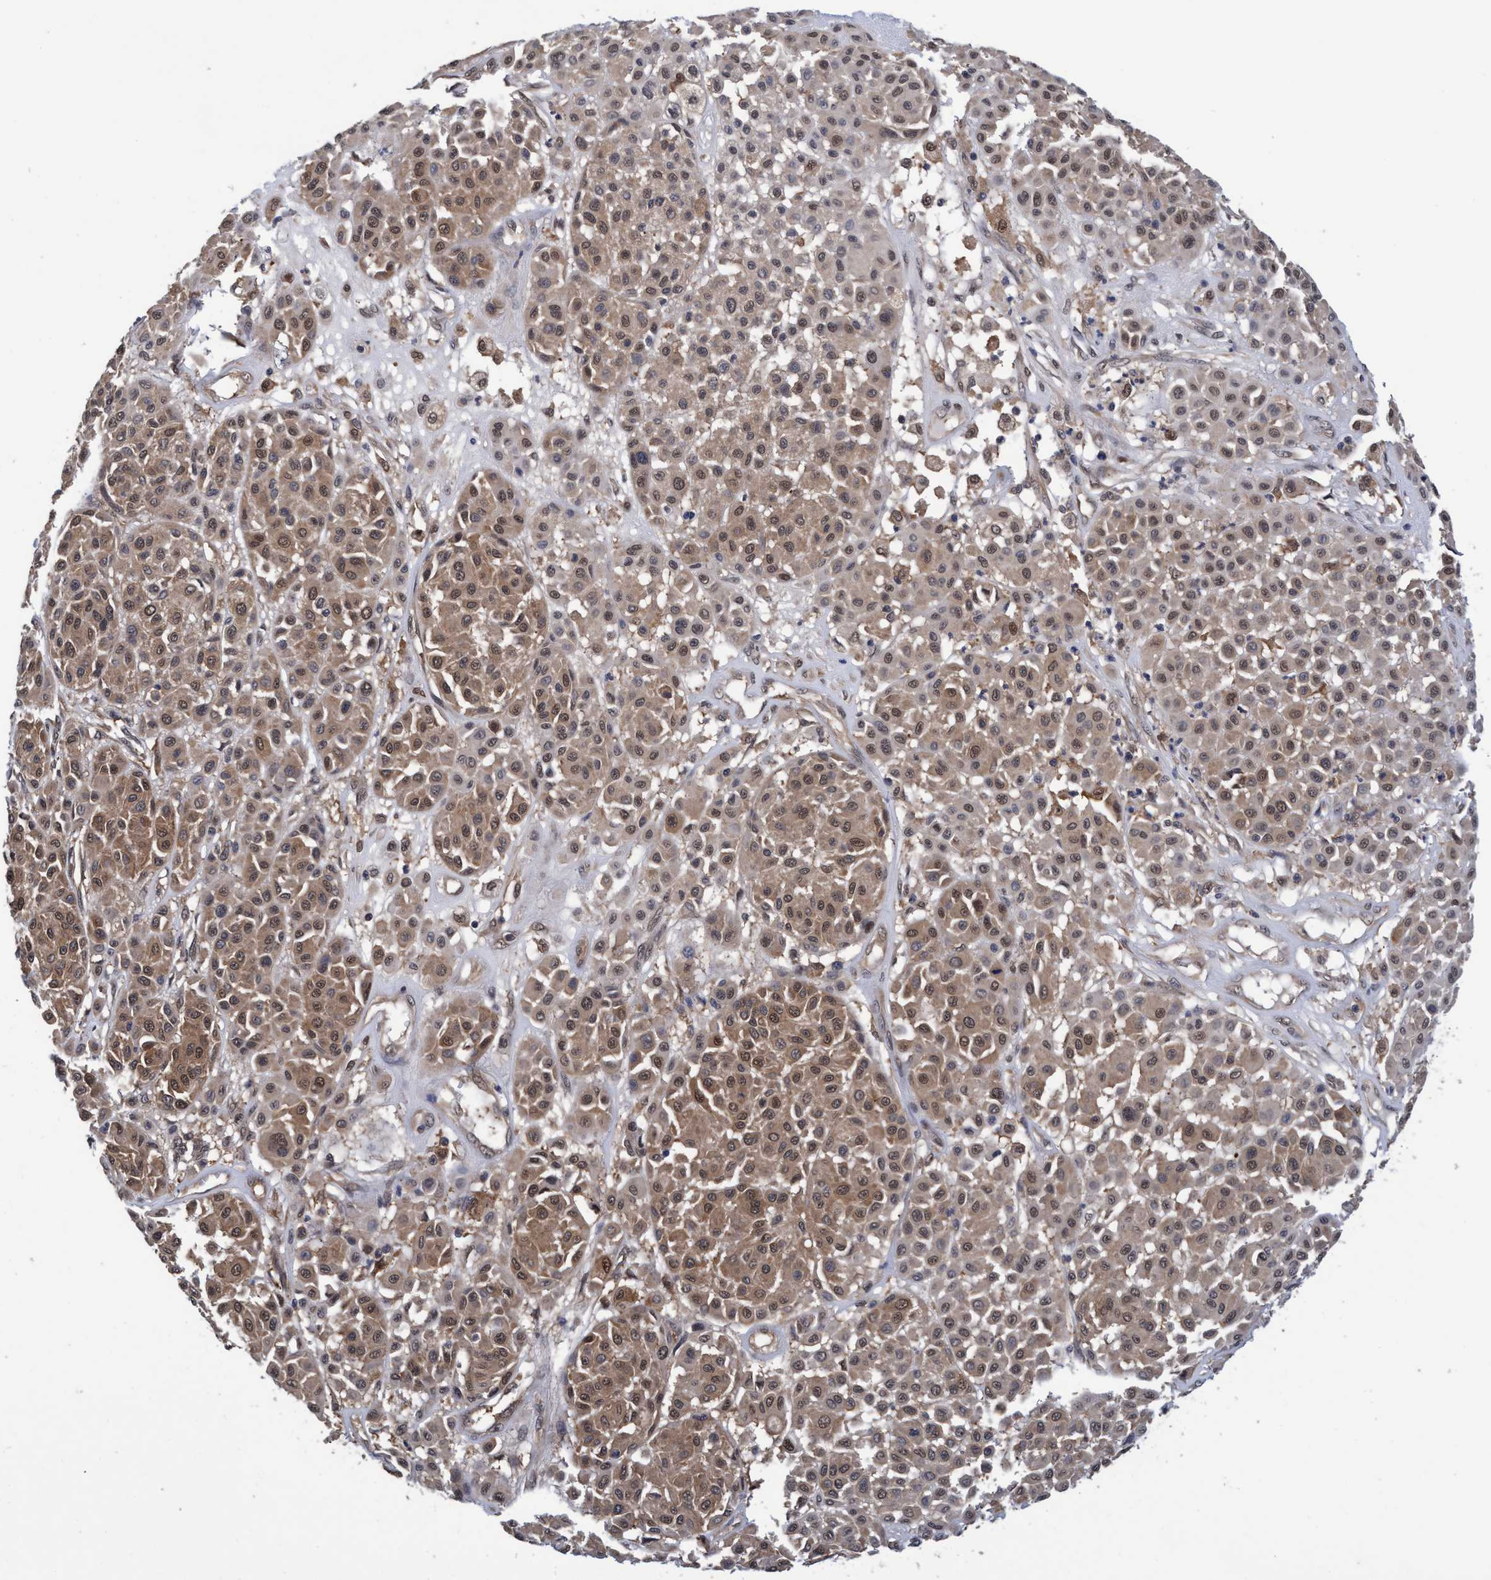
{"staining": {"intensity": "weak", "quantity": ">75%", "location": "cytoplasmic/membranous,nuclear"}, "tissue": "melanoma", "cell_type": "Tumor cells", "image_type": "cancer", "snomed": [{"axis": "morphology", "description": "Malignant melanoma, Metastatic site"}, {"axis": "topography", "description": "Soft tissue"}], "caption": "Immunohistochemistry photomicrograph of melanoma stained for a protein (brown), which displays low levels of weak cytoplasmic/membranous and nuclear expression in about >75% of tumor cells.", "gene": "PSMD12", "patient": {"sex": "male", "age": 41}}